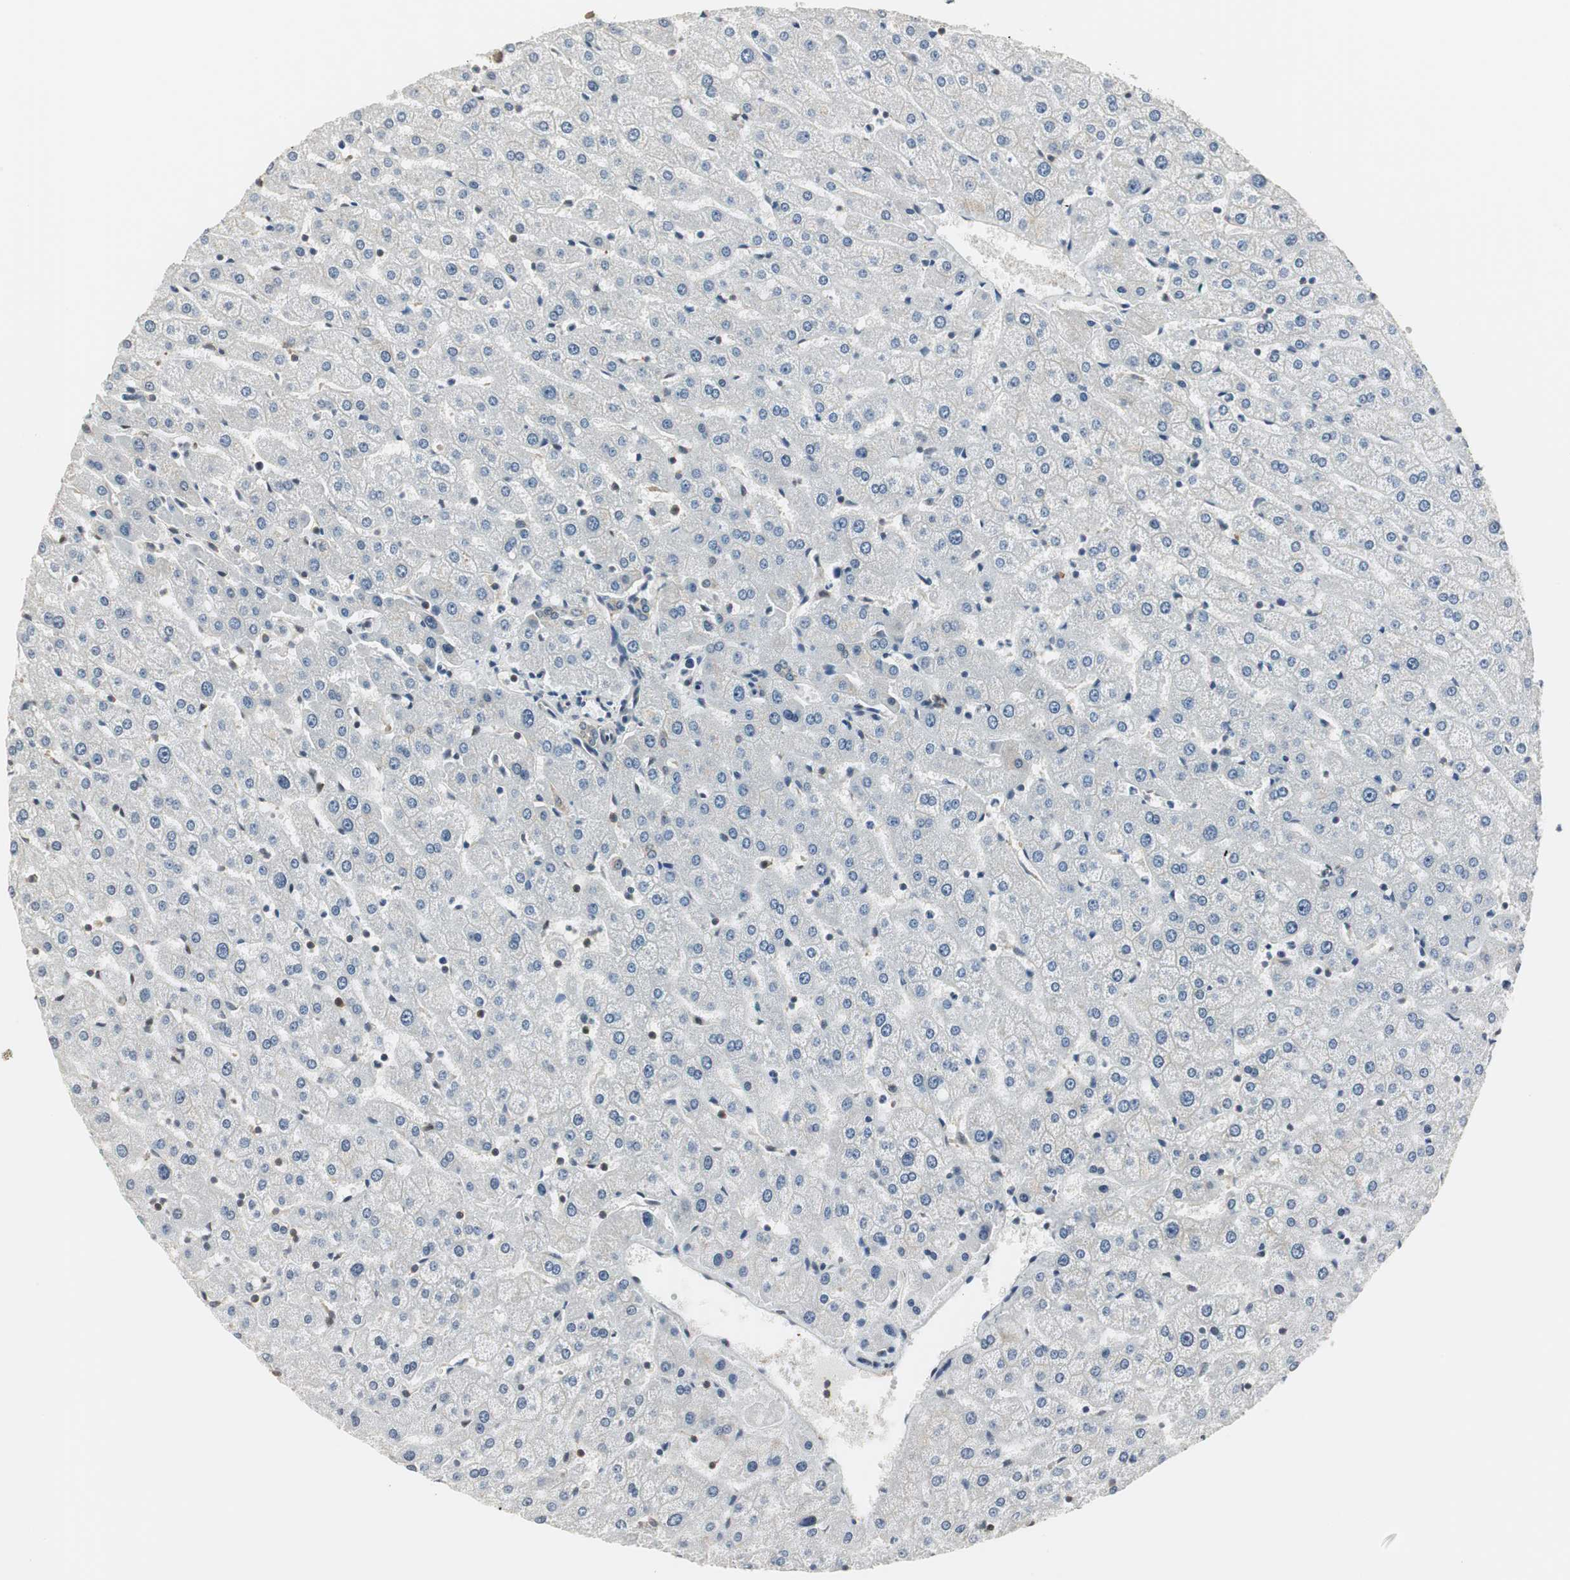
{"staining": {"intensity": "negative", "quantity": "none", "location": "none"}, "tissue": "liver", "cell_type": "Cholangiocytes", "image_type": "normal", "snomed": [{"axis": "morphology", "description": "Normal tissue, NOS"}, {"axis": "morphology", "description": "Fibrosis, NOS"}, {"axis": "topography", "description": "Liver"}], "caption": "An immunohistochemistry (IHC) image of unremarkable liver is shown. There is no staining in cholangiocytes of liver.", "gene": "CCT5", "patient": {"sex": "female", "age": 29}}